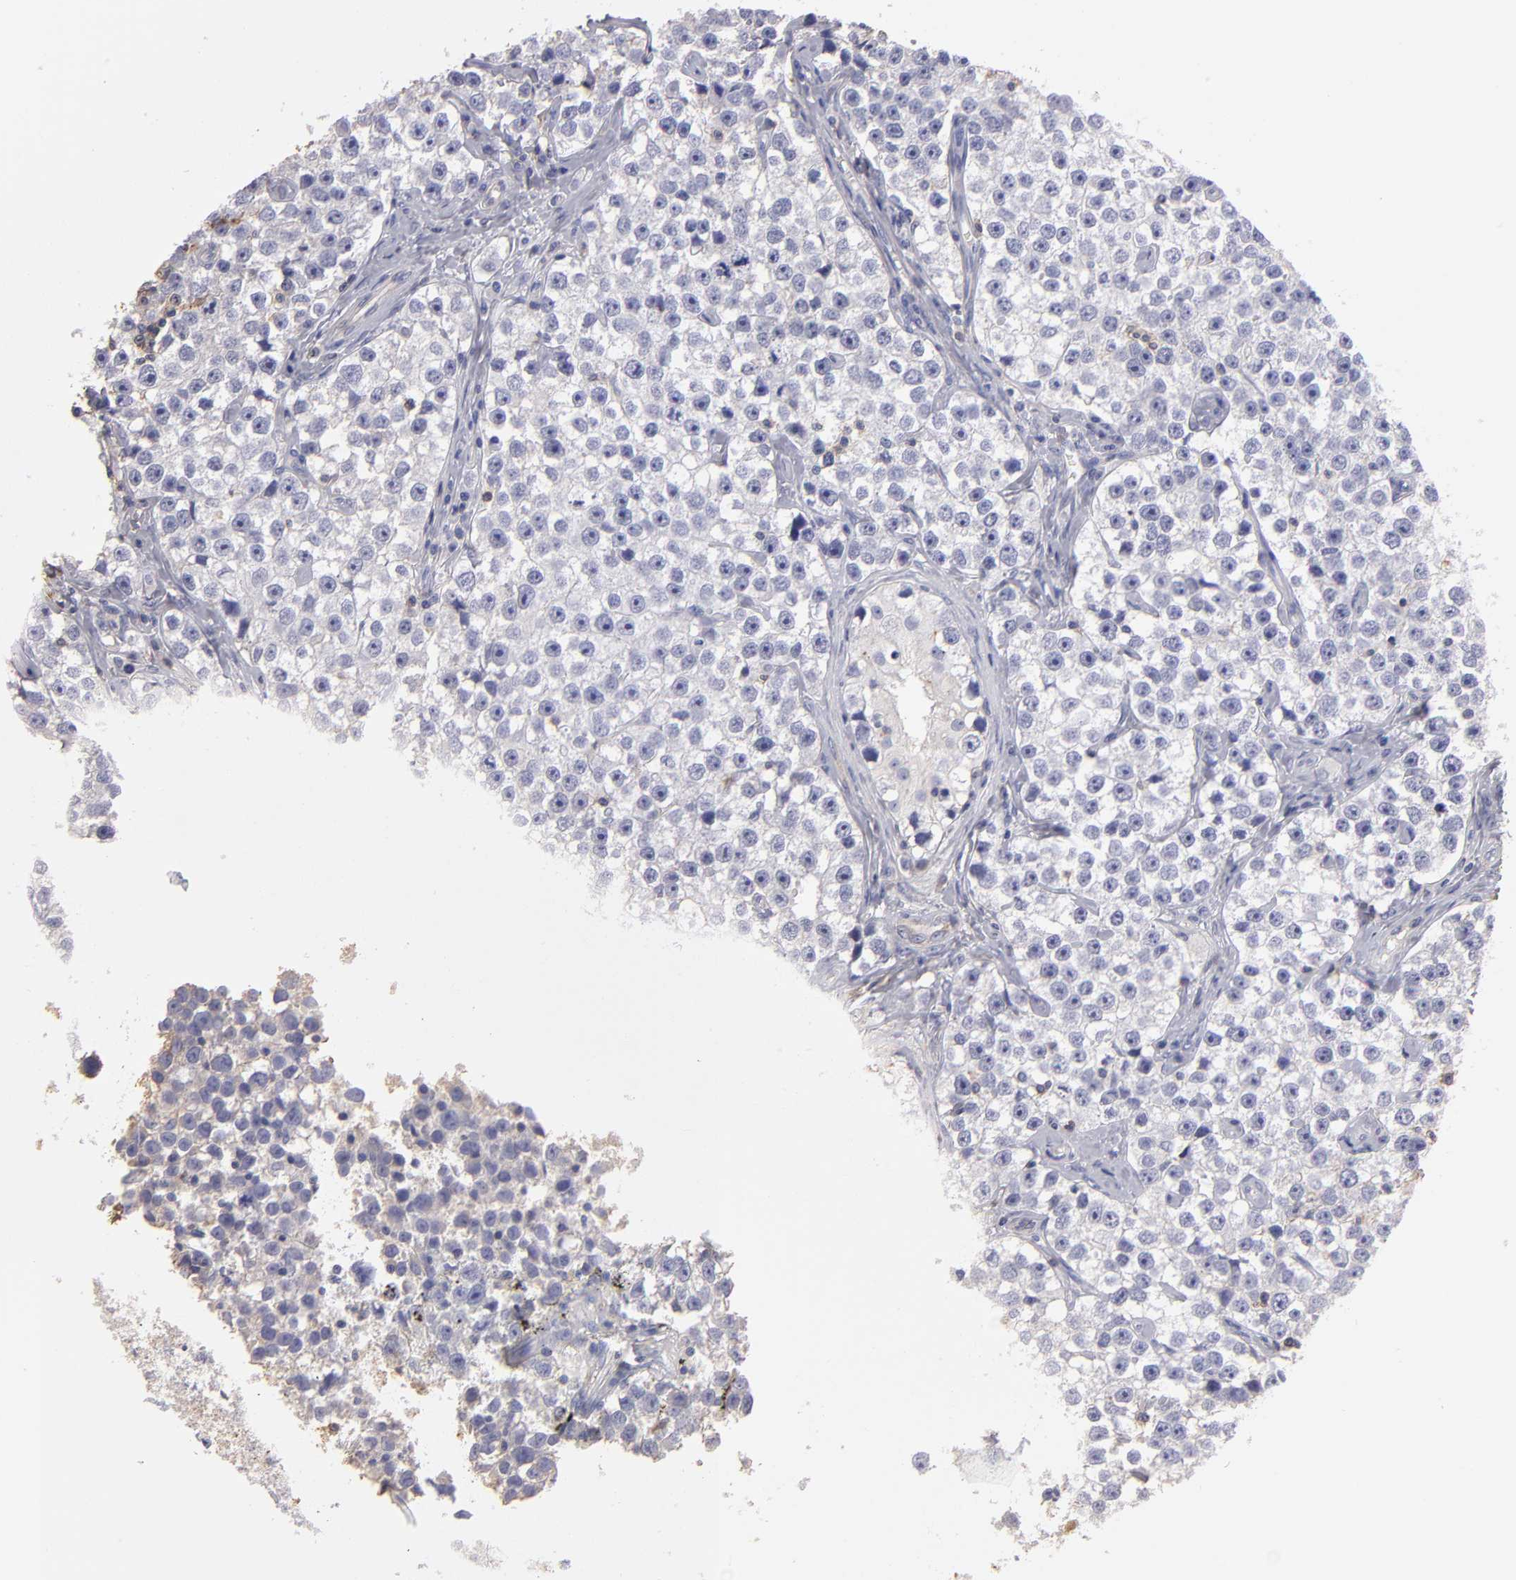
{"staining": {"intensity": "negative", "quantity": "none", "location": "none"}, "tissue": "testis cancer", "cell_type": "Tumor cells", "image_type": "cancer", "snomed": [{"axis": "morphology", "description": "Seminoma, NOS"}, {"axis": "topography", "description": "Testis"}], "caption": "This is an IHC image of human testis seminoma. There is no positivity in tumor cells.", "gene": "ABCB1", "patient": {"sex": "male", "age": 32}}